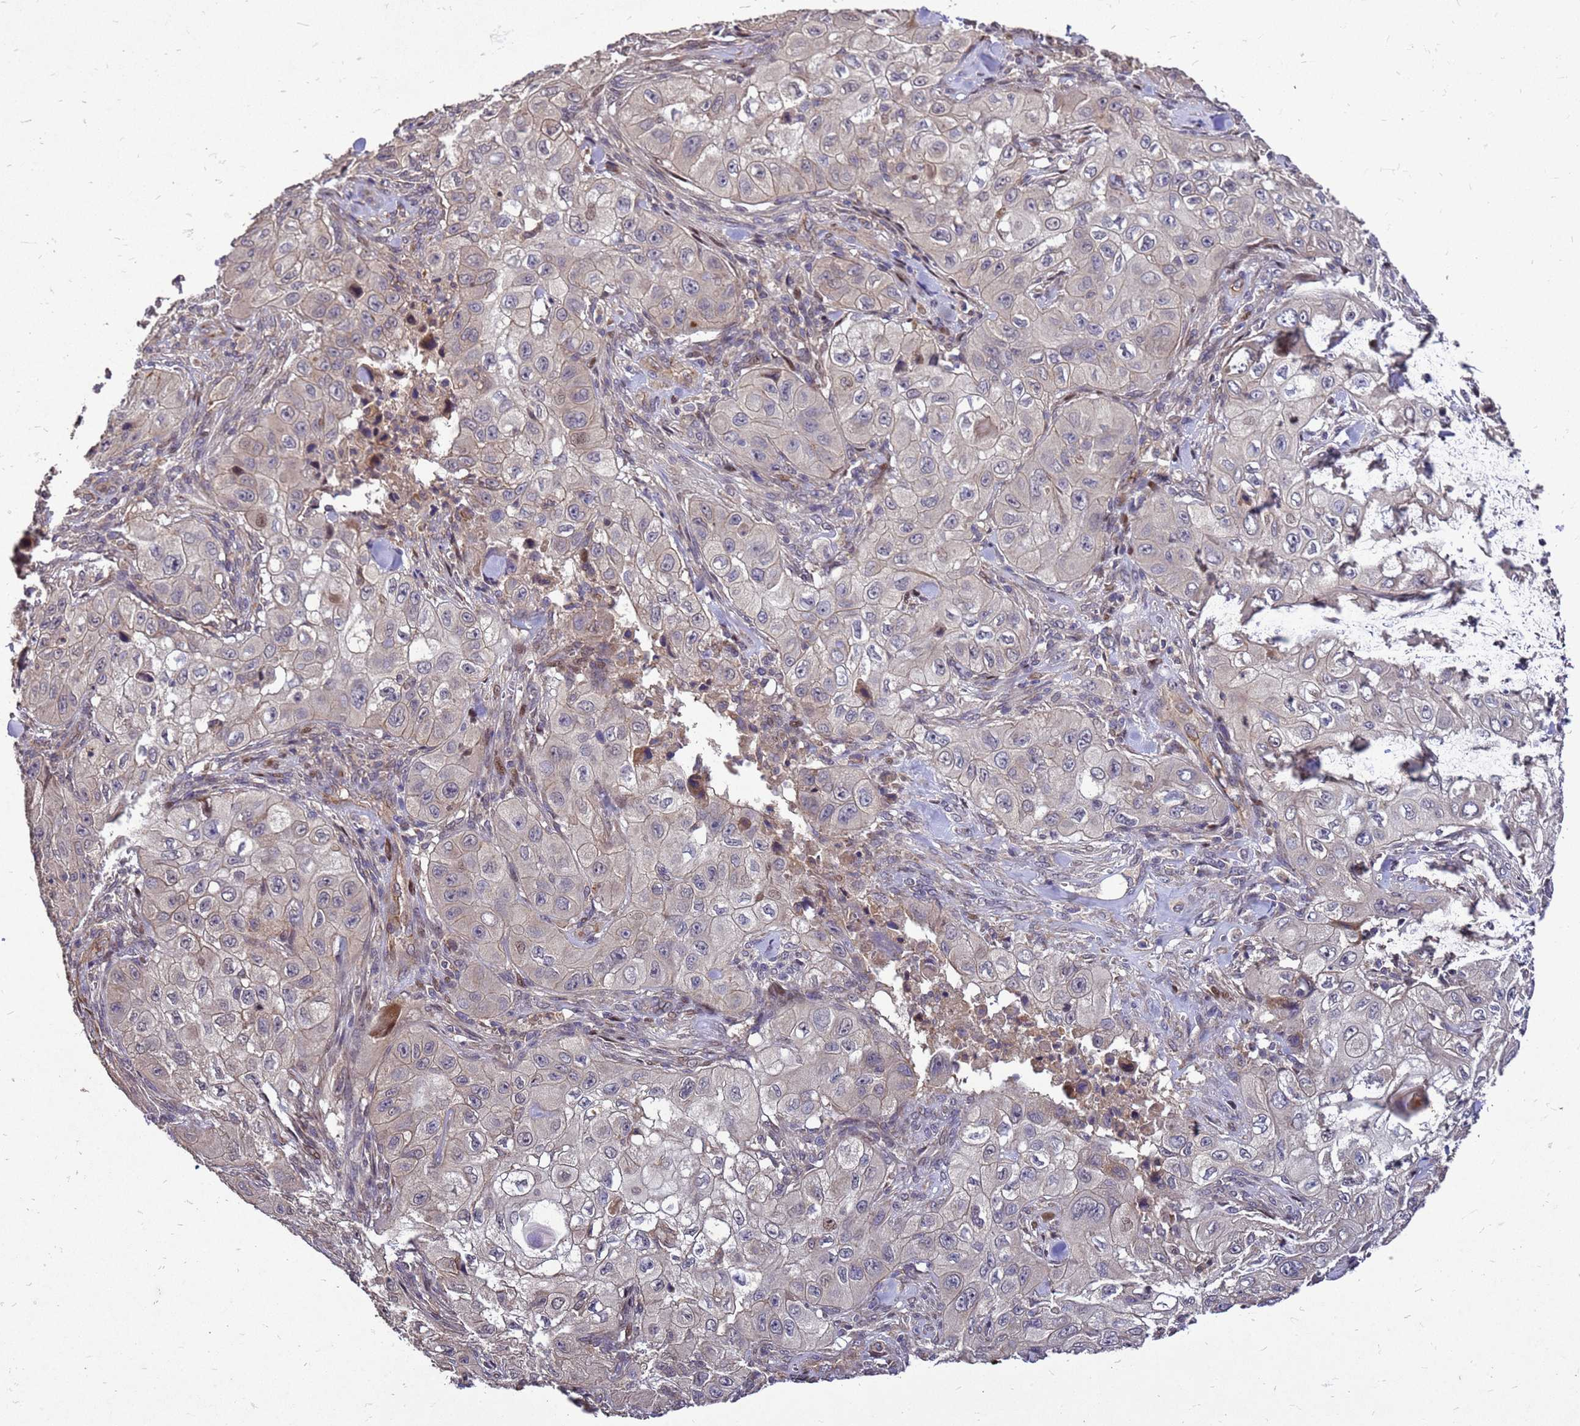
{"staining": {"intensity": "negative", "quantity": "none", "location": "none"}, "tissue": "skin cancer", "cell_type": "Tumor cells", "image_type": "cancer", "snomed": [{"axis": "morphology", "description": "Squamous cell carcinoma, NOS"}, {"axis": "topography", "description": "Skin"}, {"axis": "topography", "description": "Subcutis"}], "caption": "Immunohistochemical staining of skin squamous cell carcinoma exhibits no significant positivity in tumor cells.", "gene": "RSPRY1", "patient": {"sex": "male", "age": 73}}